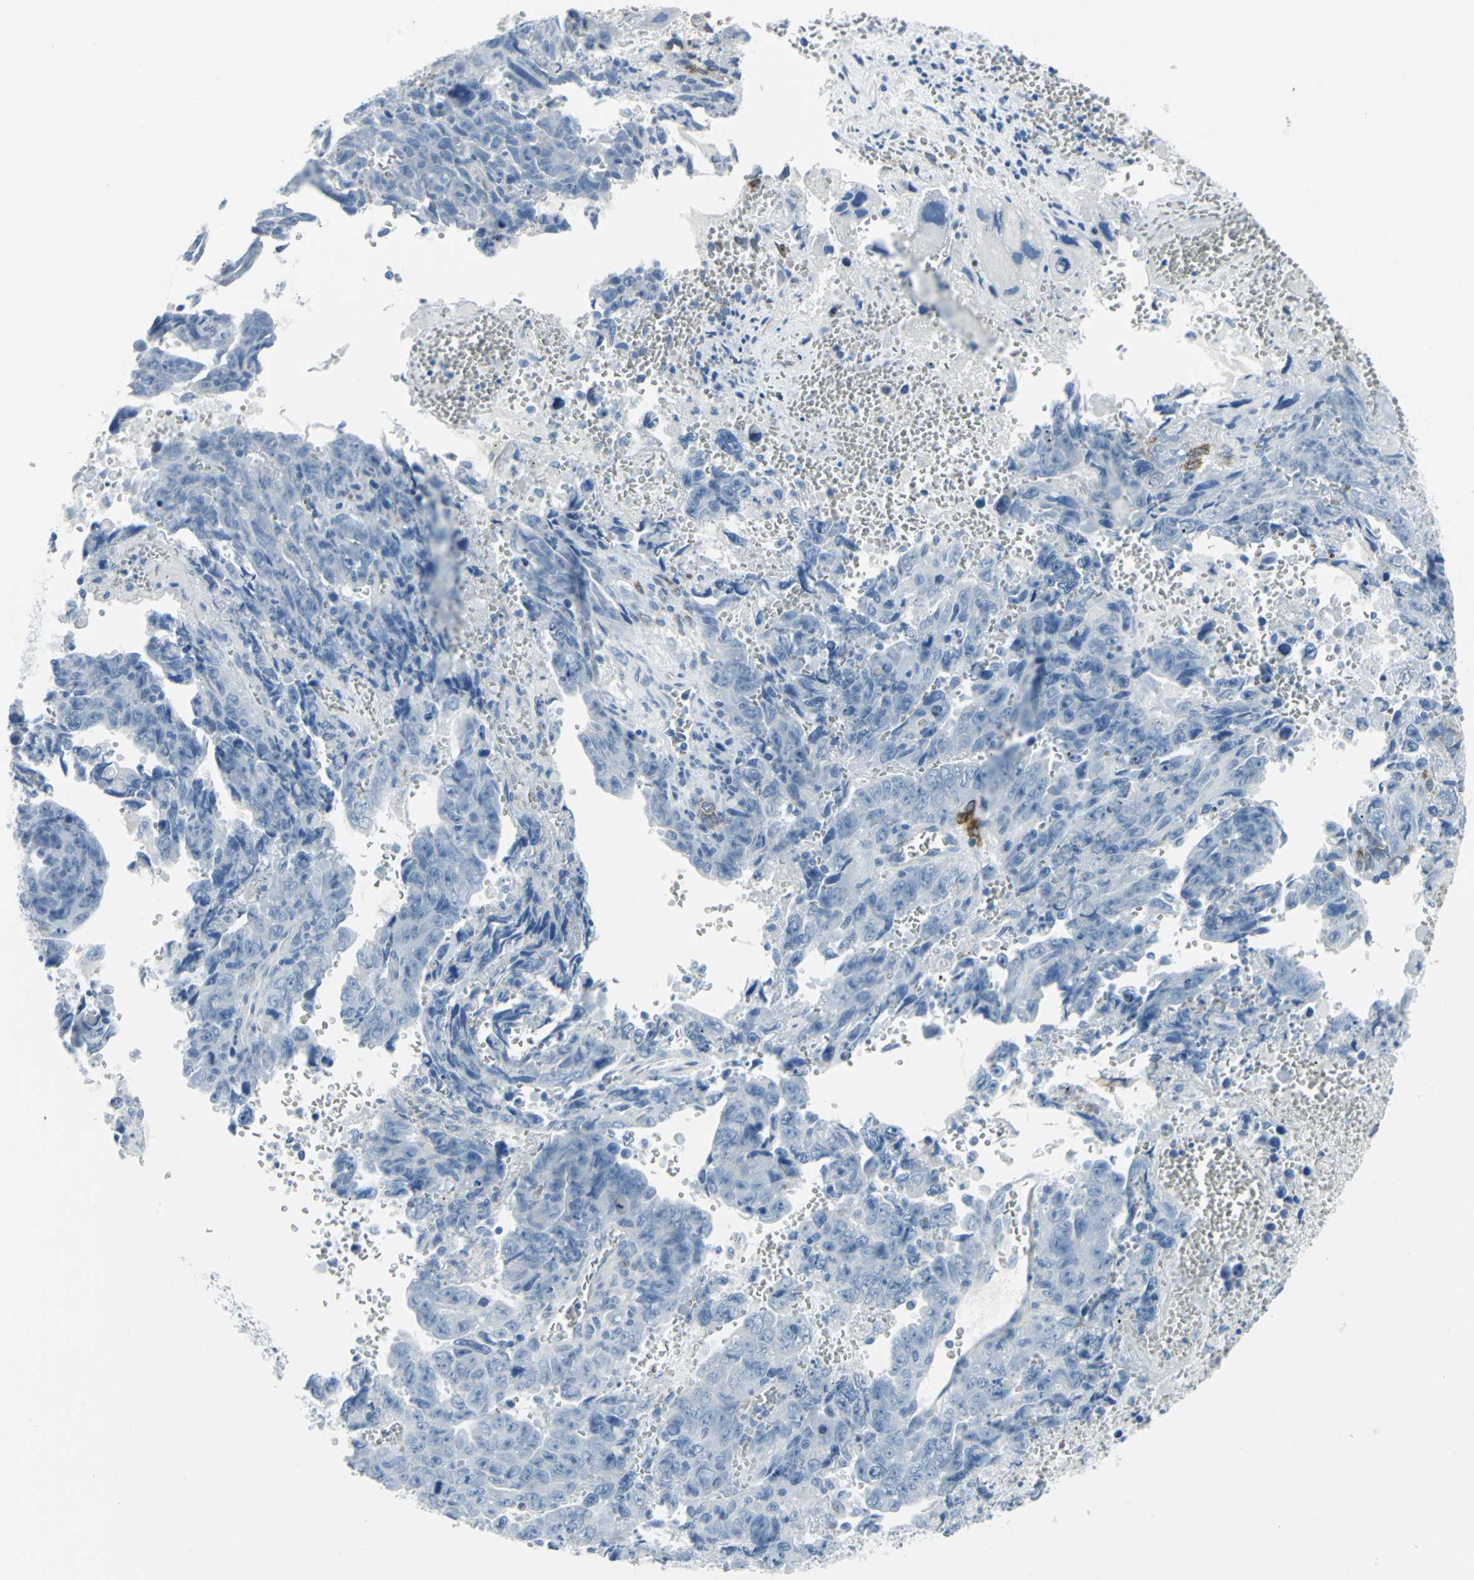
{"staining": {"intensity": "strong", "quantity": "<25%", "location": "cytoplasmic/membranous"}, "tissue": "testis cancer", "cell_type": "Tumor cells", "image_type": "cancer", "snomed": [{"axis": "morphology", "description": "Carcinoma, Embryonal, NOS"}, {"axis": "topography", "description": "Testis"}], "caption": "Testis embryonal carcinoma stained with DAB (3,3'-diaminobenzidine) IHC demonstrates medium levels of strong cytoplasmic/membranous positivity in approximately <25% of tumor cells. Nuclei are stained in blue.", "gene": "CYB5A", "patient": {"sex": "male", "age": 28}}